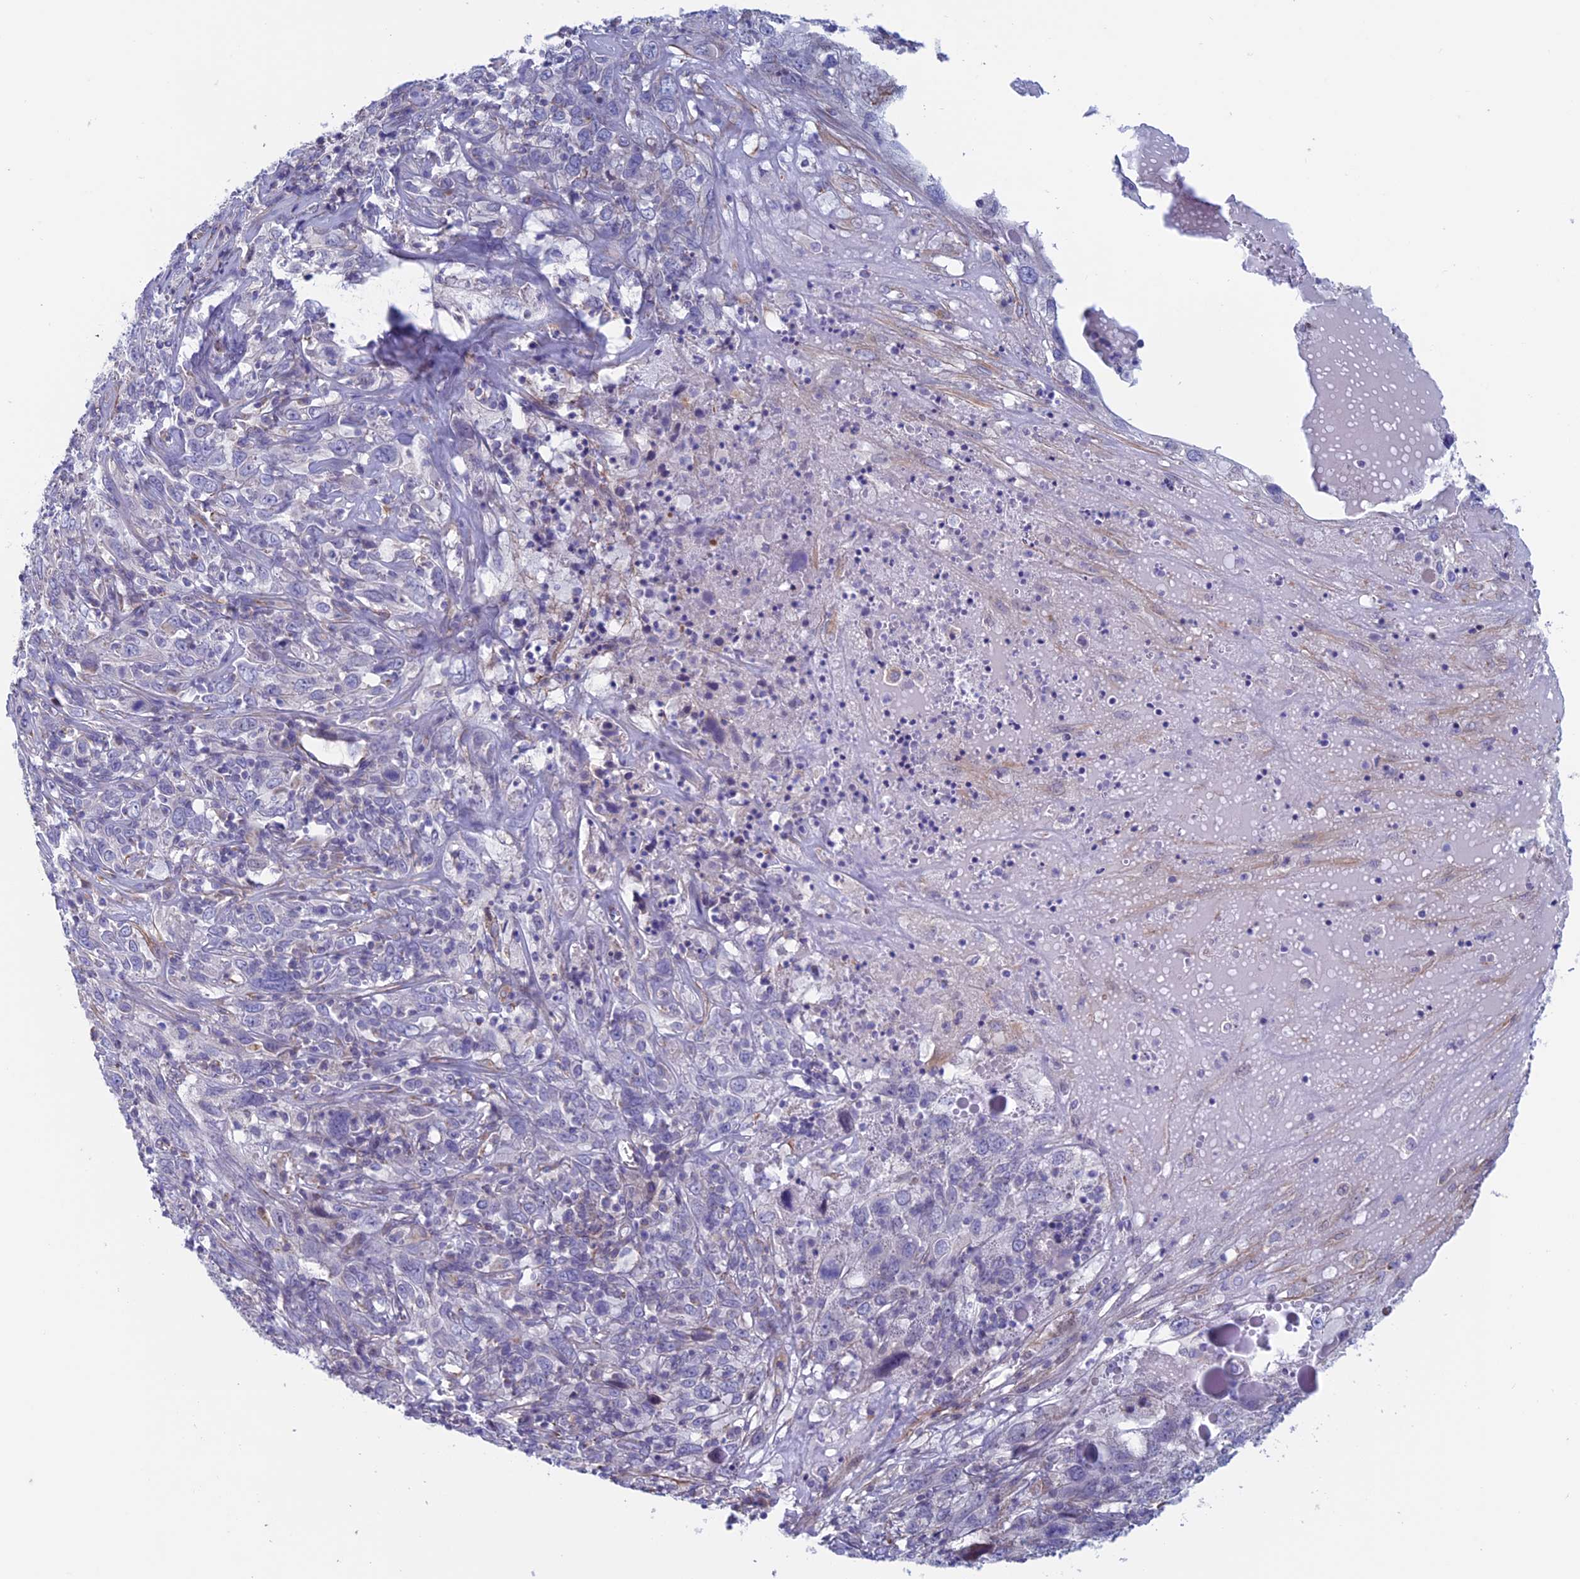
{"staining": {"intensity": "negative", "quantity": "none", "location": "none"}, "tissue": "cervical cancer", "cell_type": "Tumor cells", "image_type": "cancer", "snomed": [{"axis": "morphology", "description": "Squamous cell carcinoma, NOS"}, {"axis": "topography", "description": "Cervix"}], "caption": "Tumor cells show no significant staining in cervical cancer. Brightfield microscopy of immunohistochemistry (IHC) stained with DAB (3,3'-diaminobenzidine) (brown) and hematoxylin (blue), captured at high magnification.", "gene": "BCL2L10", "patient": {"sex": "female", "age": 46}}